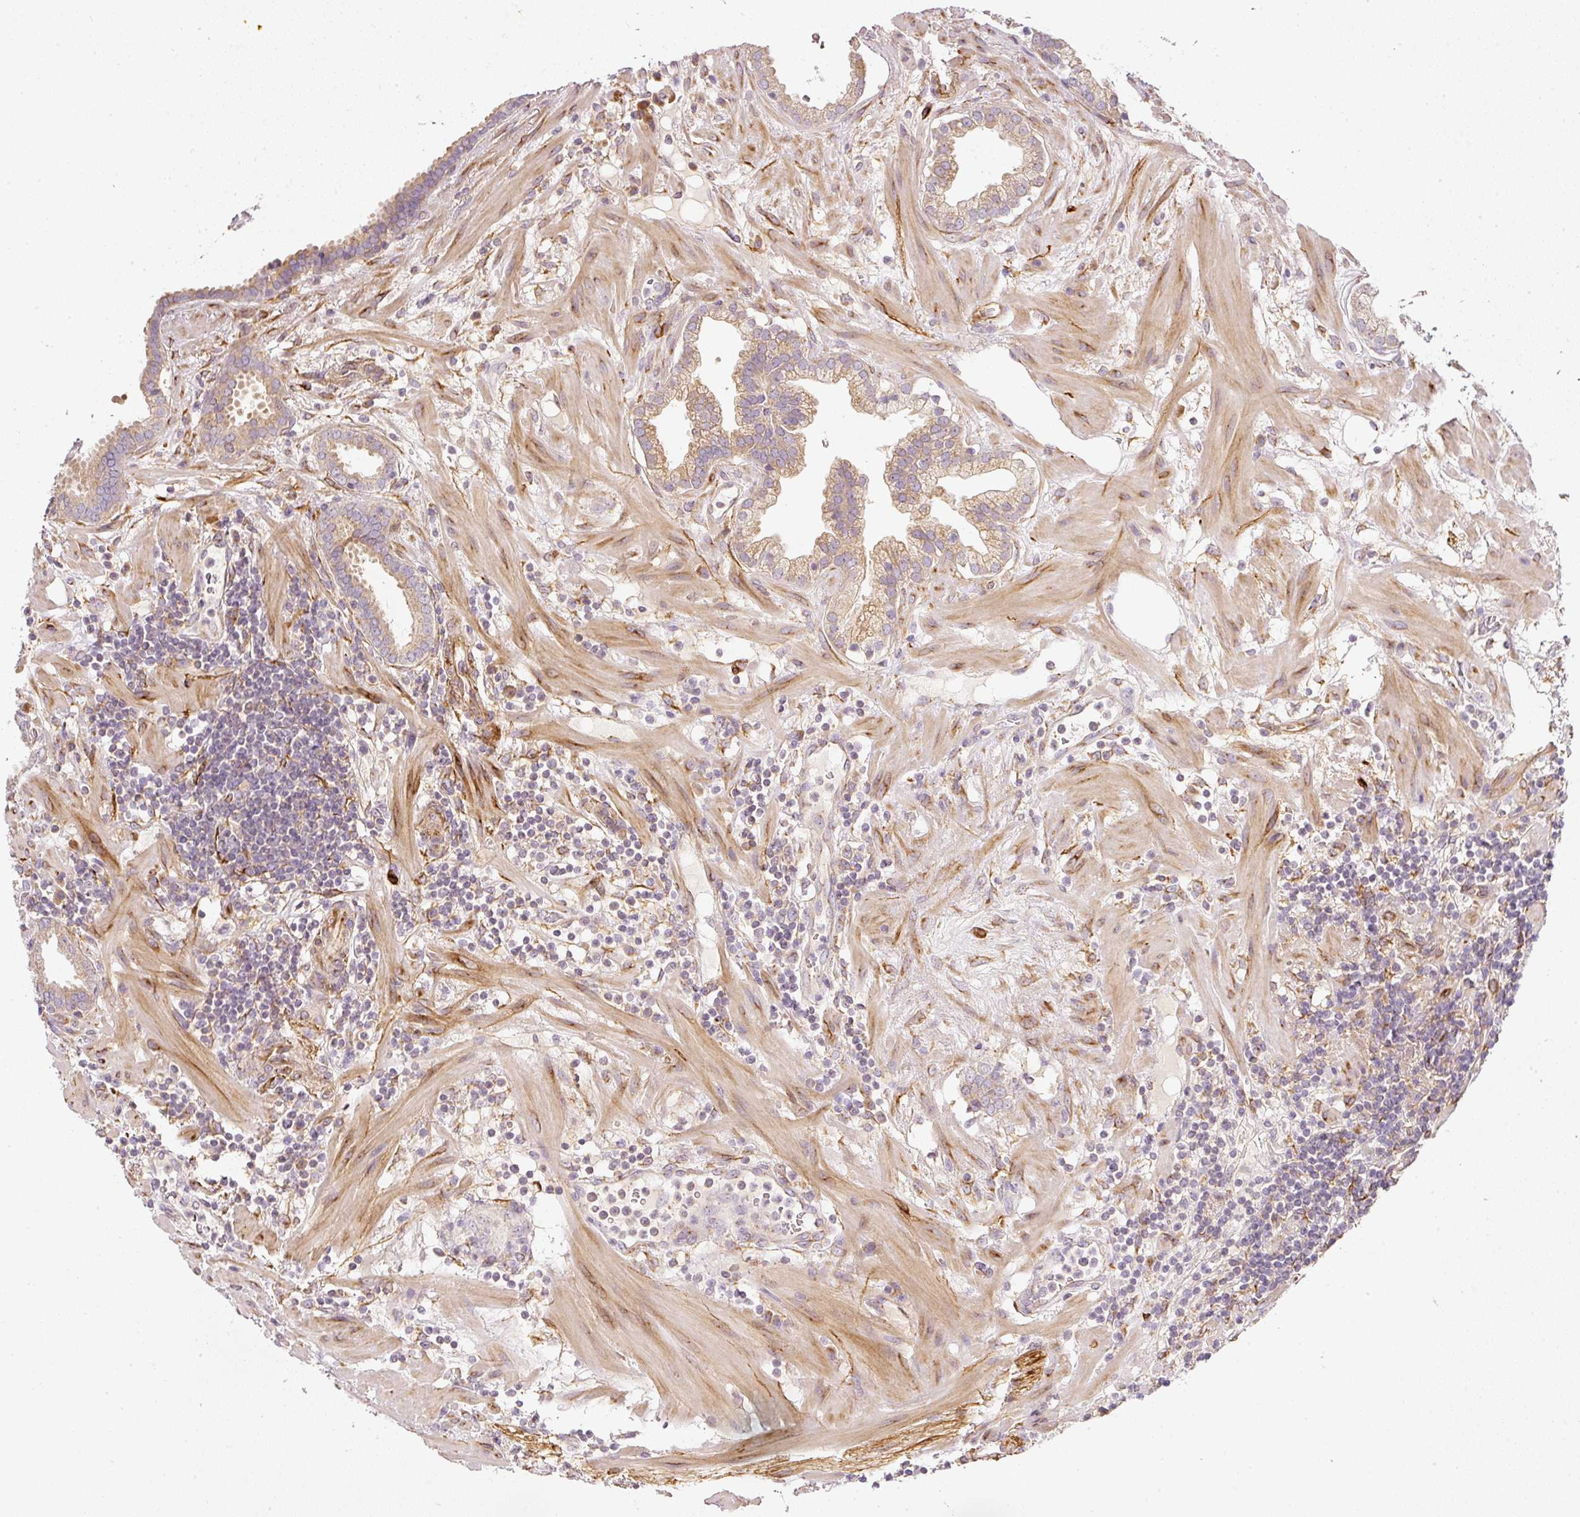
{"staining": {"intensity": "weak", "quantity": "25%-75%", "location": "cytoplasmic/membranous"}, "tissue": "prostate cancer", "cell_type": "Tumor cells", "image_type": "cancer", "snomed": [{"axis": "morphology", "description": "Adenocarcinoma, High grade"}, {"axis": "topography", "description": "Prostate"}], "caption": "A high-resolution photomicrograph shows immunohistochemistry staining of prostate cancer (adenocarcinoma (high-grade)), which displays weak cytoplasmic/membranous positivity in about 25%-75% of tumor cells.", "gene": "RNF167", "patient": {"sex": "male", "age": 63}}